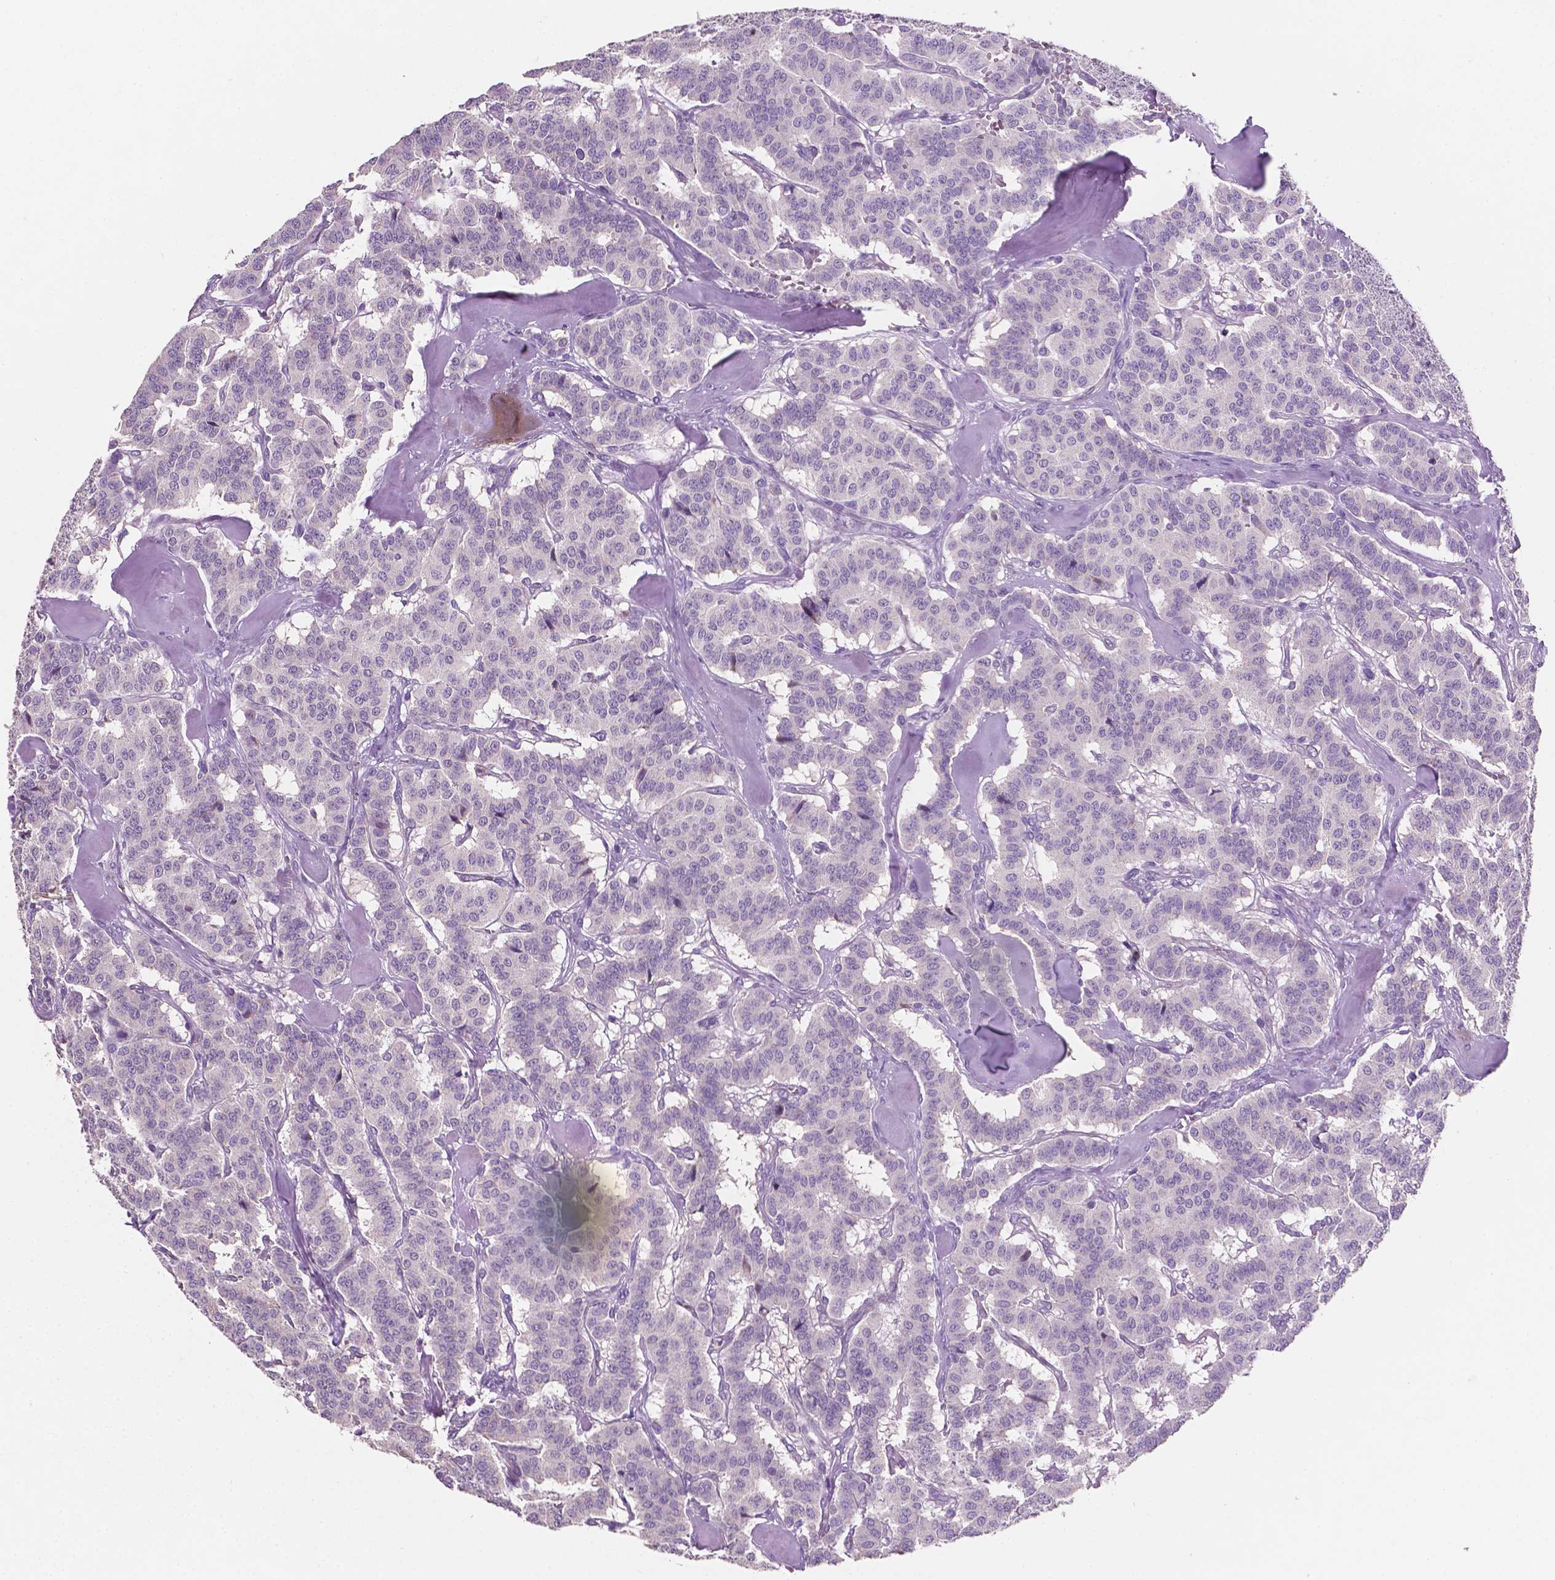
{"staining": {"intensity": "negative", "quantity": "none", "location": "none"}, "tissue": "carcinoid", "cell_type": "Tumor cells", "image_type": "cancer", "snomed": [{"axis": "morphology", "description": "Normal tissue, NOS"}, {"axis": "morphology", "description": "Carcinoid, malignant, NOS"}, {"axis": "topography", "description": "Lung"}], "caption": "The immunohistochemistry micrograph has no significant staining in tumor cells of carcinoid tissue.", "gene": "EGFR", "patient": {"sex": "female", "age": 46}}